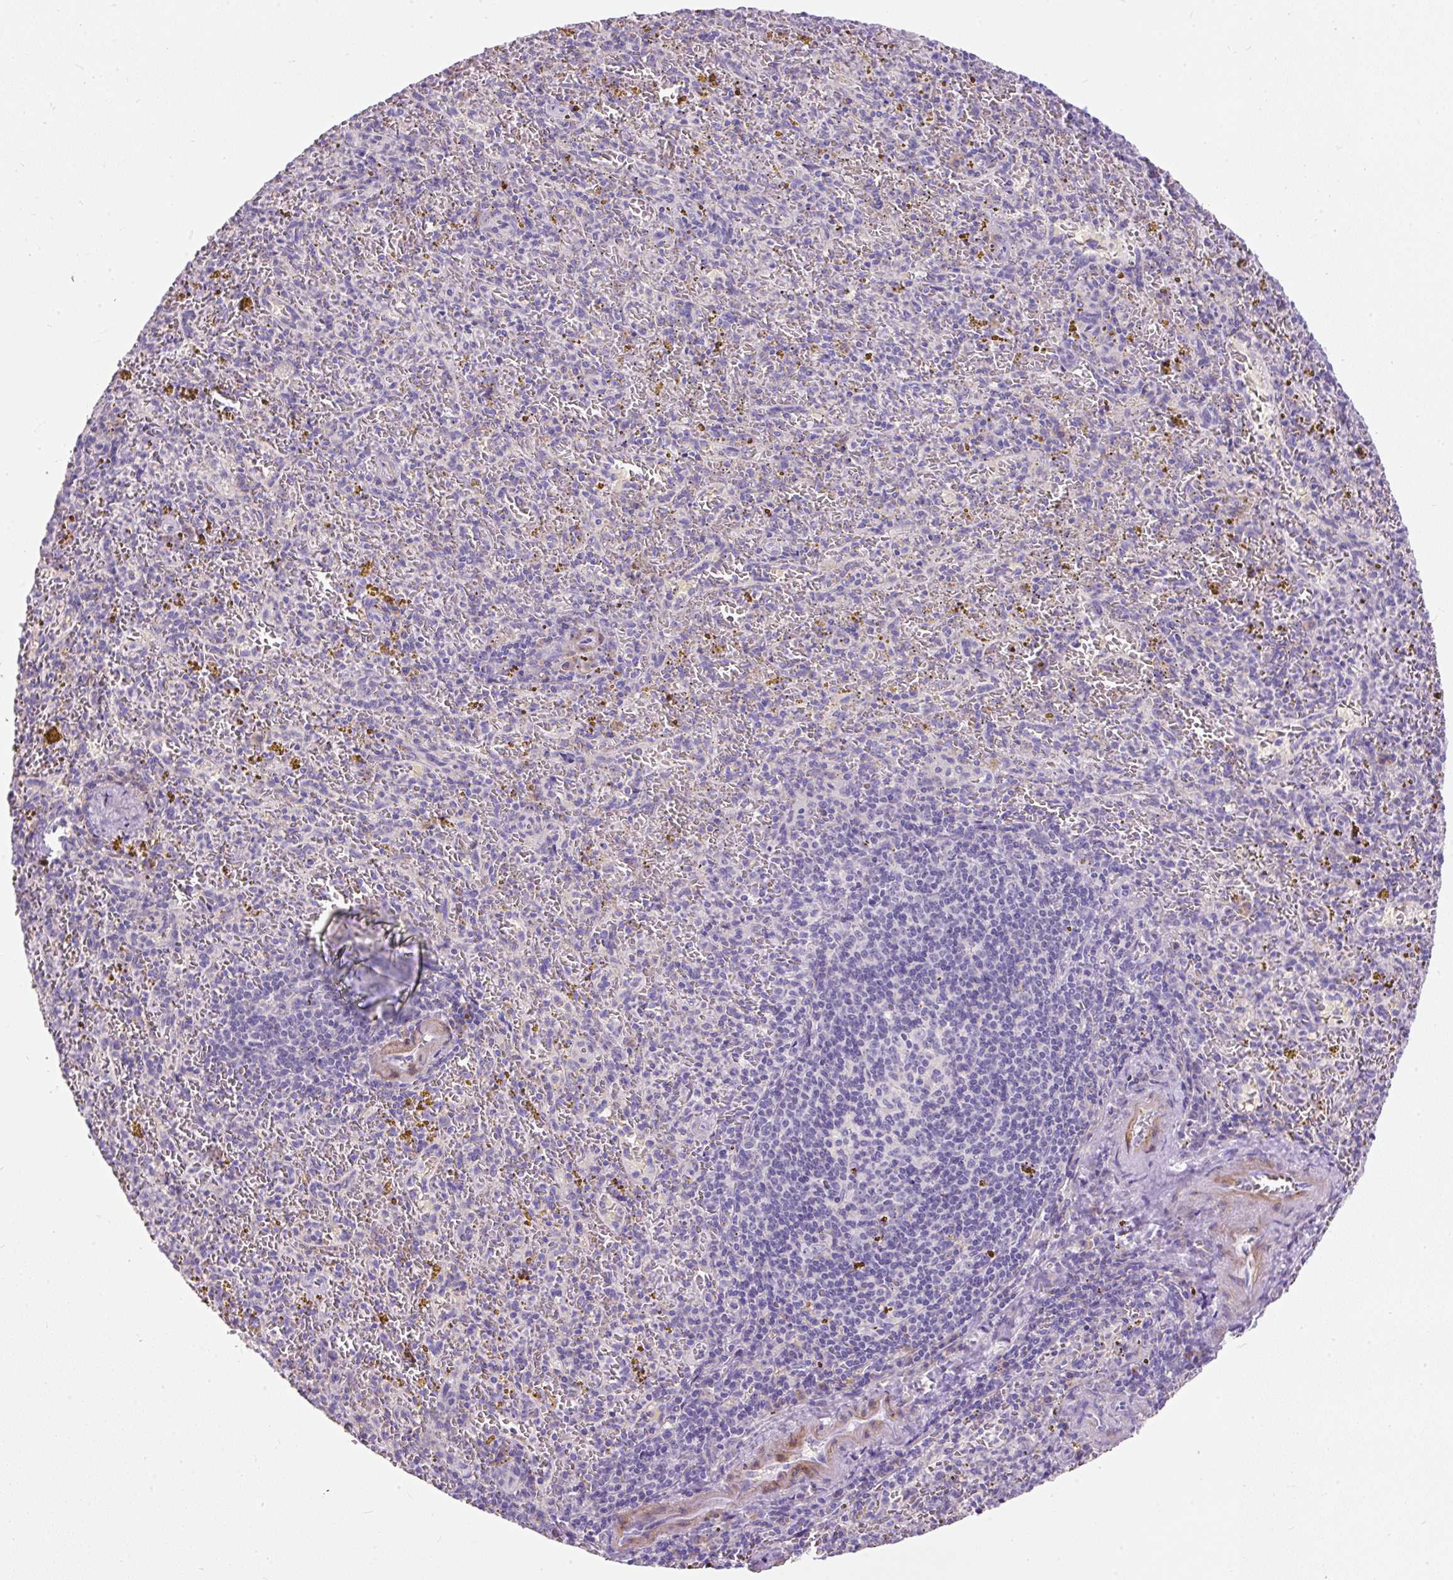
{"staining": {"intensity": "negative", "quantity": "none", "location": "none"}, "tissue": "spleen", "cell_type": "Cells in red pulp", "image_type": "normal", "snomed": [{"axis": "morphology", "description": "Normal tissue, NOS"}, {"axis": "topography", "description": "Spleen"}], "caption": "Immunohistochemistry (IHC) of normal human spleen demonstrates no expression in cells in red pulp.", "gene": "SUSD5", "patient": {"sex": "male", "age": 57}}